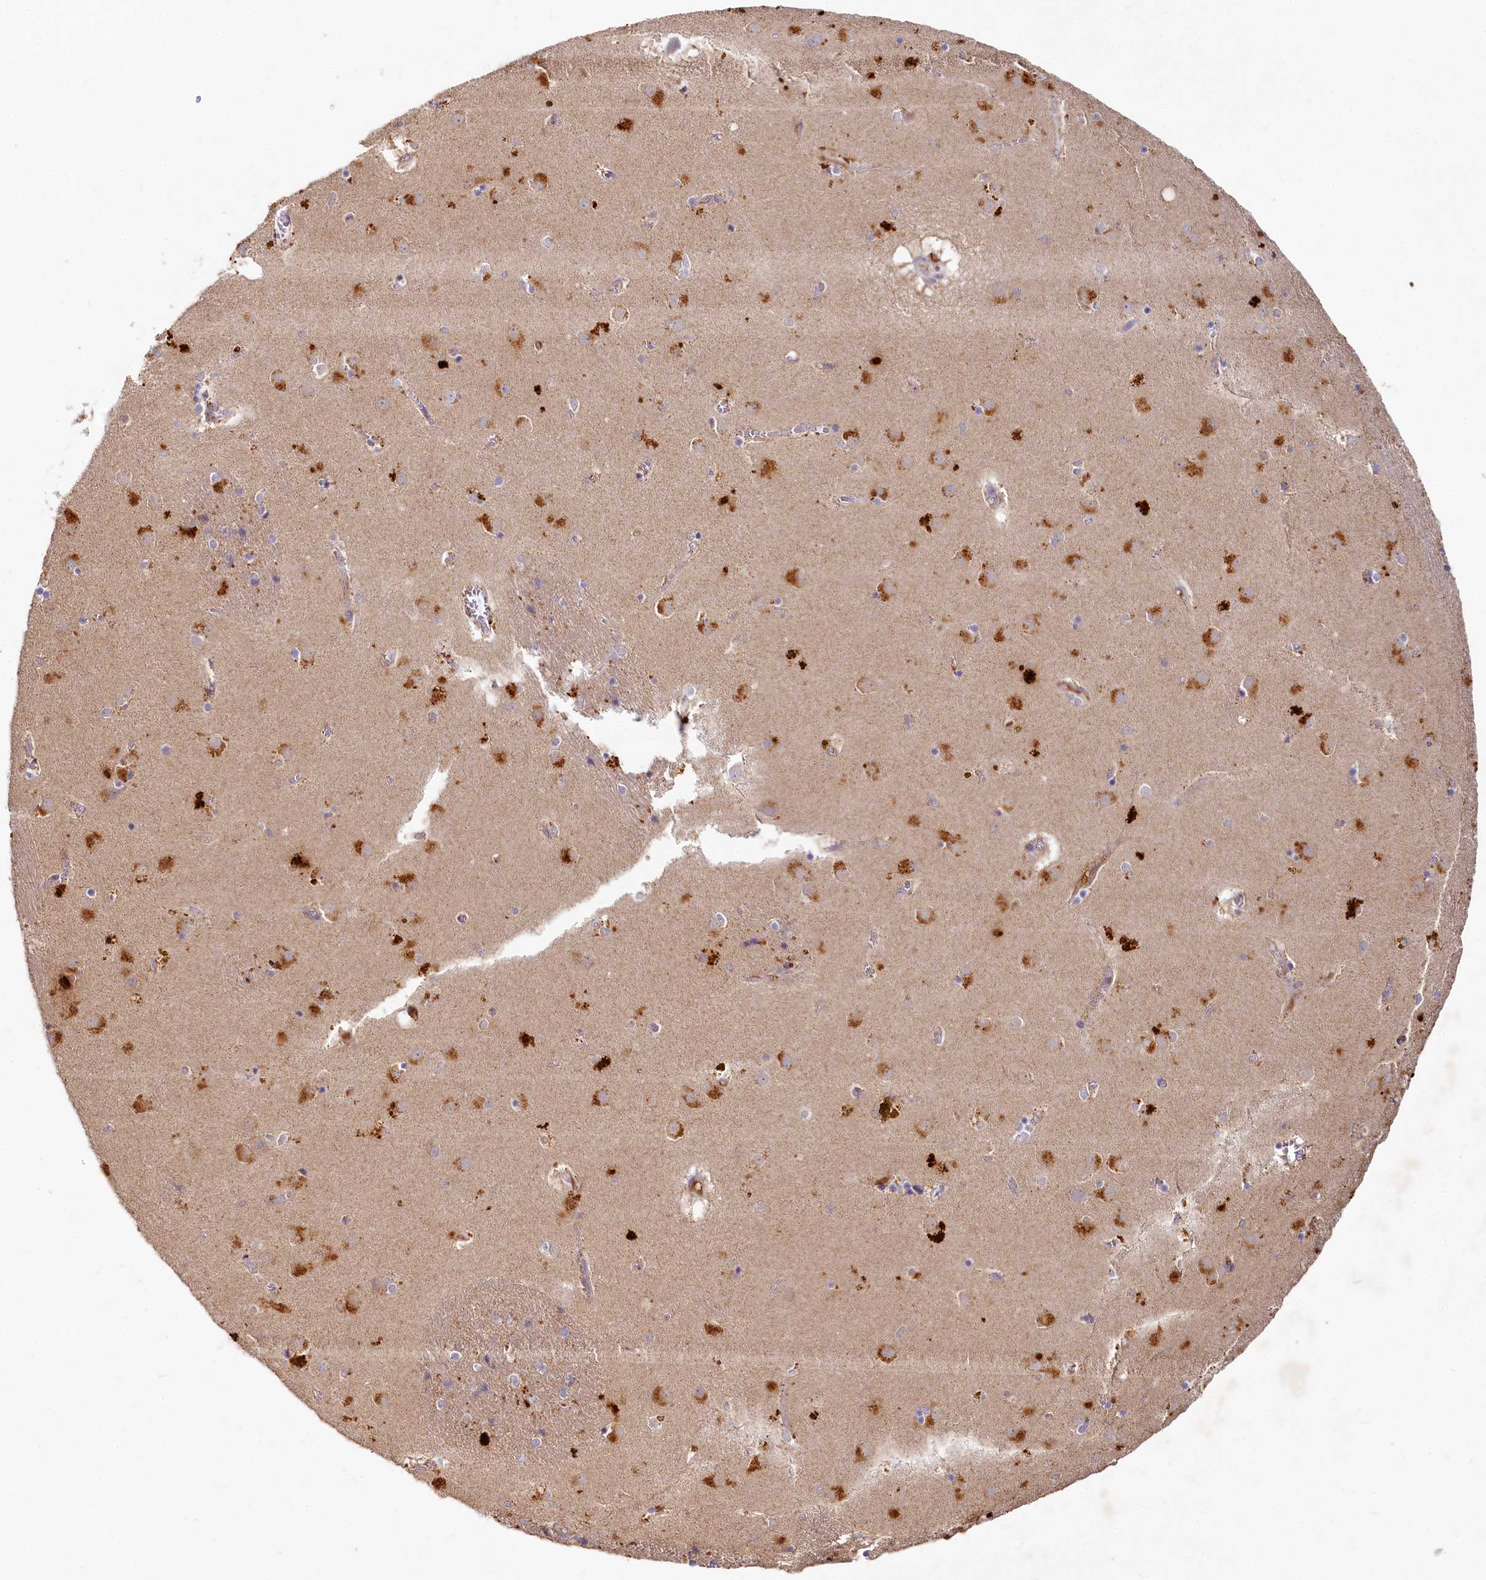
{"staining": {"intensity": "negative", "quantity": "none", "location": "none"}, "tissue": "caudate", "cell_type": "Glial cells", "image_type": "normal", "snomed": [{"axis": "morphology", "description": "Normal tissue, NOS"}, {"axis": "topography", "description": "Lateral ventricle wall"}], "caption": "Image shows no protein positivity in glial cells of benign caudate. (DAB IHC with hematoxylin counter stain).", "gene": "HERC3", "patient": {"sex": "male", "age": 70}}